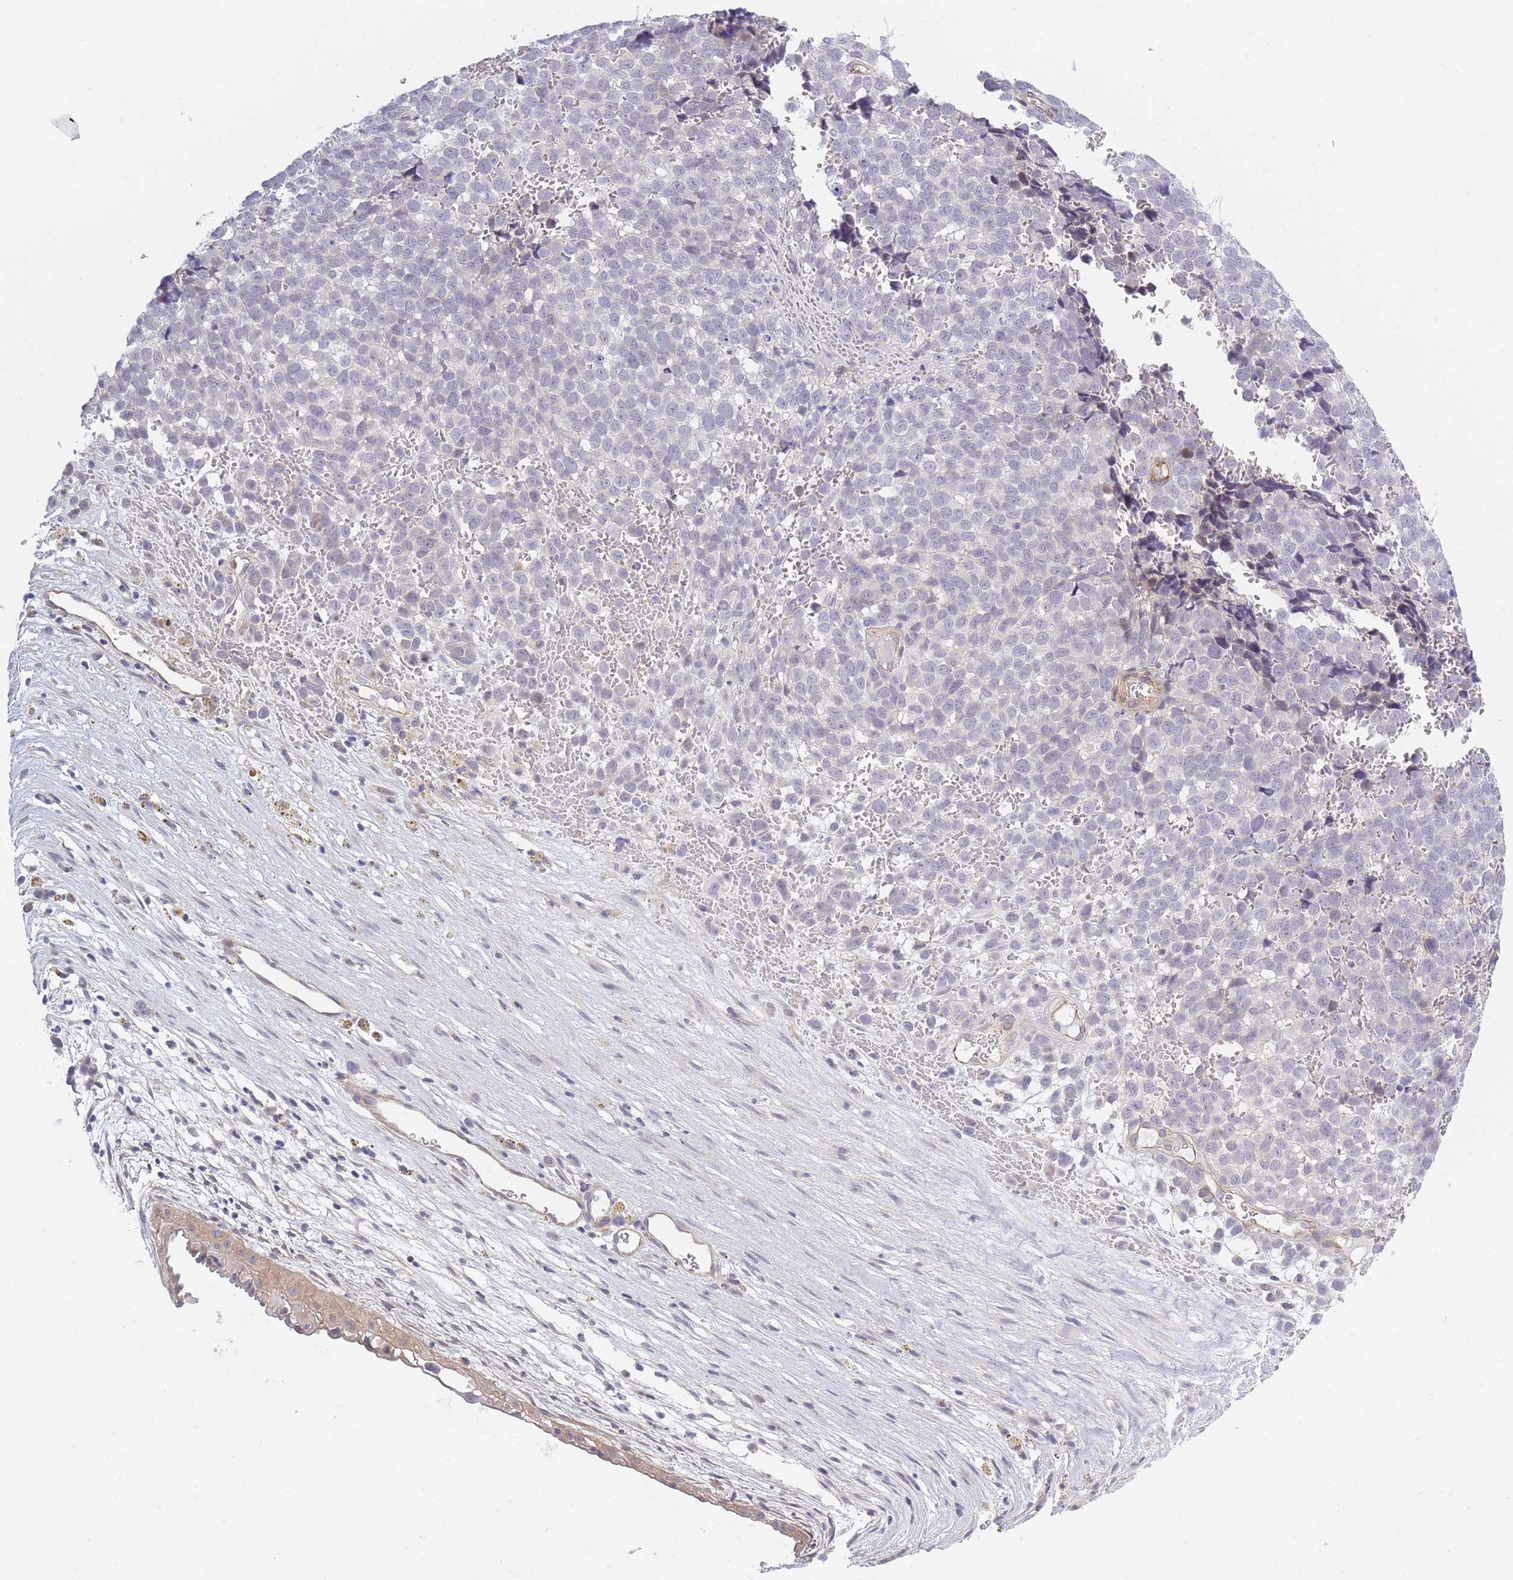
{"staining": {"intensity": "negative", "quantity": "none", "location": "none"}, "tissue": "melanoma", "cell_type": "Tumor cells", "image_type": "cancer", "snomed": [{"axis": "morphology", "description": "Malignant melanoma, NOS"}, {"axis": "topography", "description": "Nose, NOS"}], "caption": "DAB immunohistochemical staining of human melanoma displays no significant expression in tumor cells.", "gene": "SLC7A6", "patient": {"sex": "female", "age": 48}}